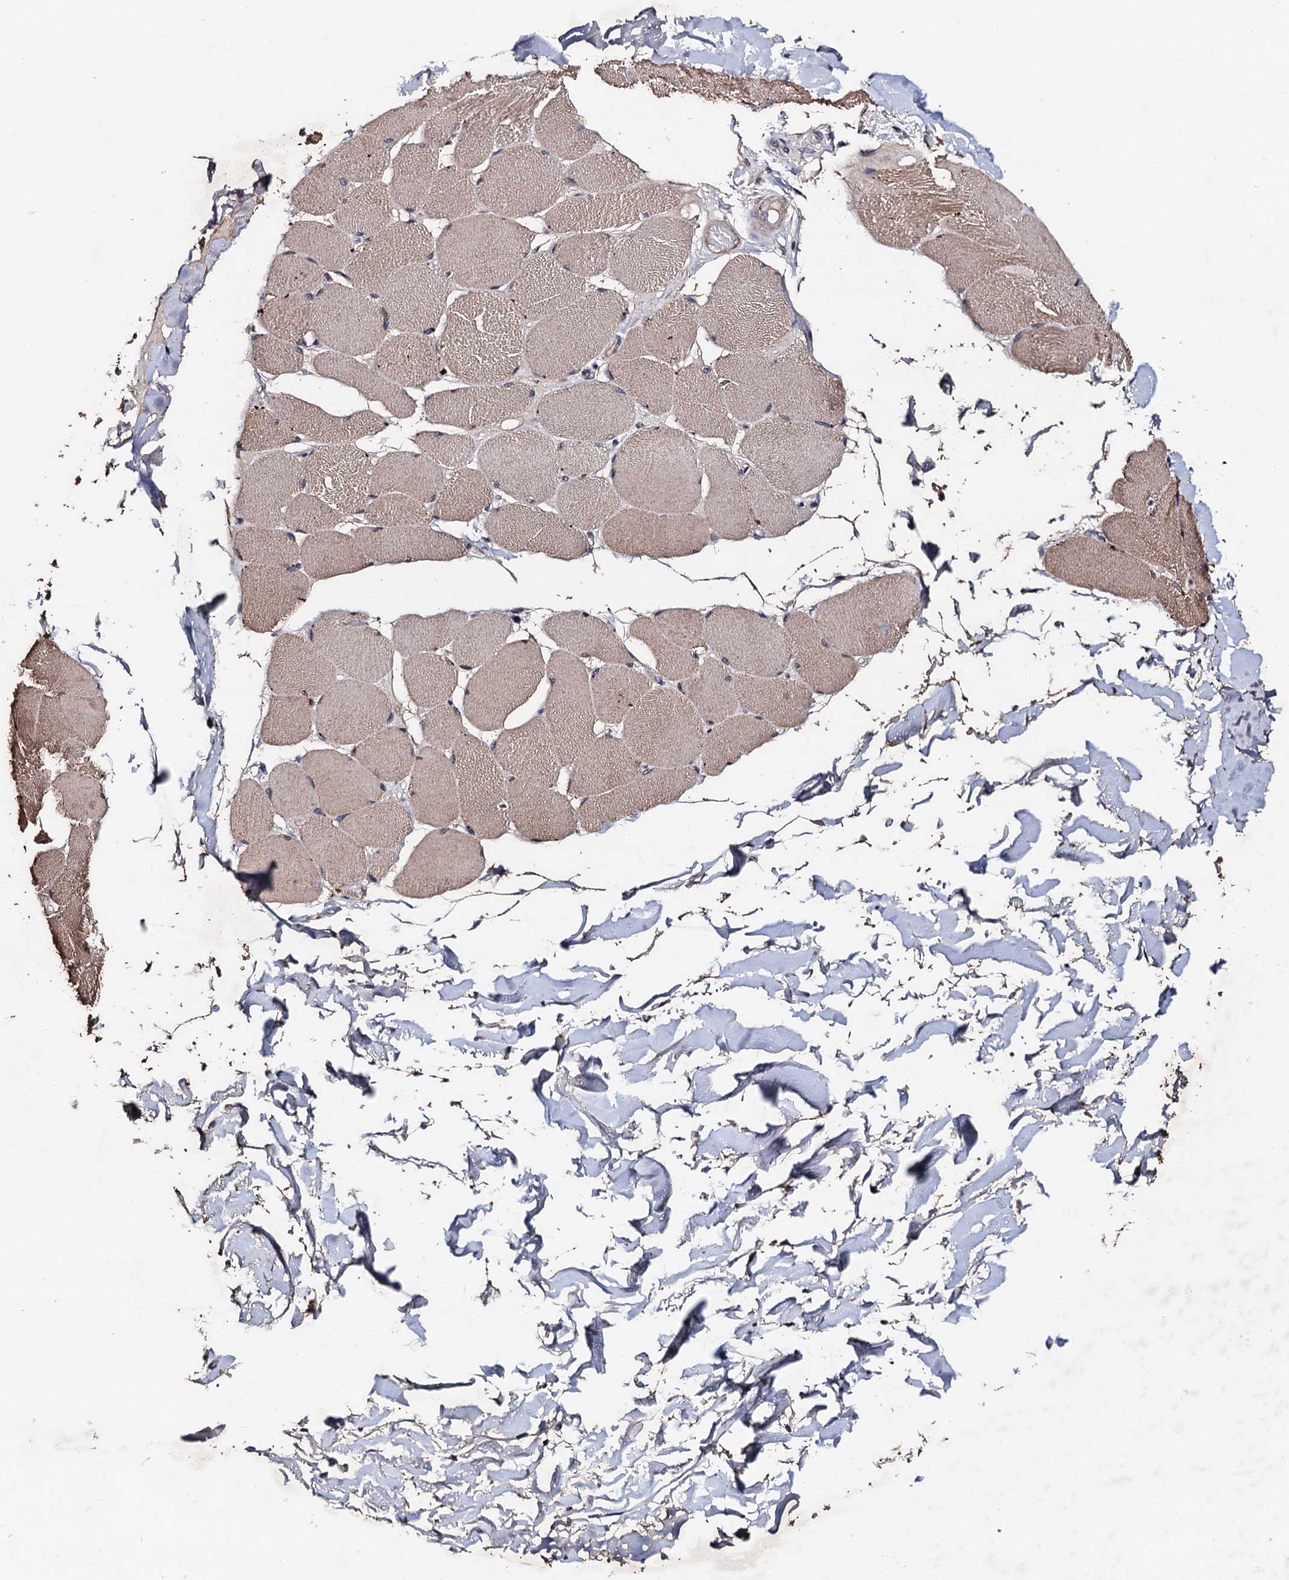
{"staining": {"intensity": "moderate", "quantity": "25%-75%", "location": "cytoplasmic/membranous"}, "tissue": "skeletal muscle", "cell_type": "Myocytes", "image_type": "normal", "snomed": [{"axis": "morphology", "description": "Normal tissue, NOS"}, {"axis": "topography", "description": "Skin"}, {"axis": "topography", "description": "Skeletal muscle"}], "caption": "IHC of benign human skeletal muscle shows medium levels of moderate cytoplasmic/membranous expression in approximately 25%-75% of myocytes.", "gene": "PPTC7", "patient": {"sex": "male", "age": 83}}